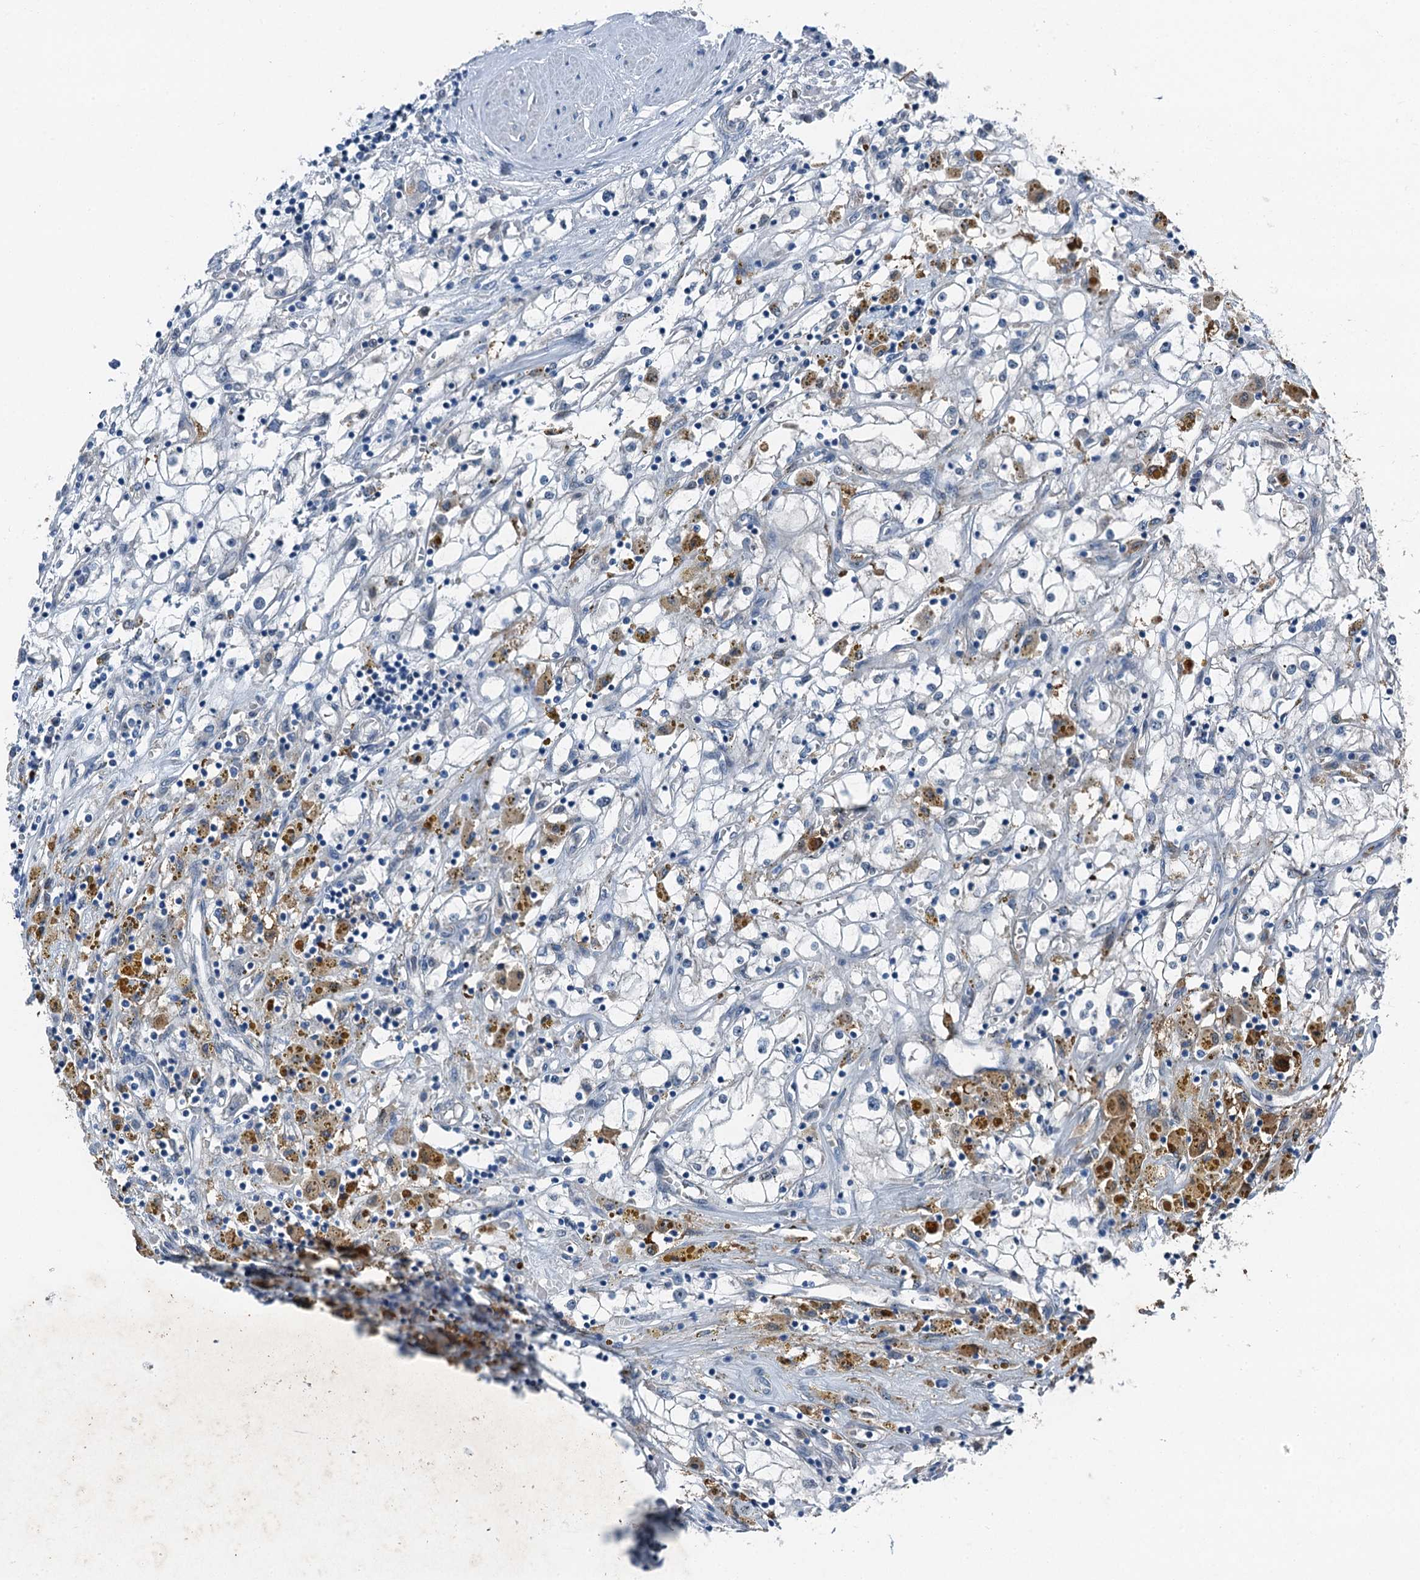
{"staining": {"intensity": "negative", "quantity": "none", "location": "none"}, "tissue": "renal cancer", "cell_type": "Tumor cells", "image_type": "cancer", "snomed": [{"axis": "morphology", "description": "Adenocarcinoma, NOS"}, {"axis": "topography", "description": "Kidney"}], "caption": "DAB immunohistochemical staining of renal cancer (adenocarcinoma) reveals no significant expression in tumor cells. (Immunohistochemistry, brightfield microscopy, high magnification).", "gene": "RNH1", "patient": {"sex": "male", "age": 56}}